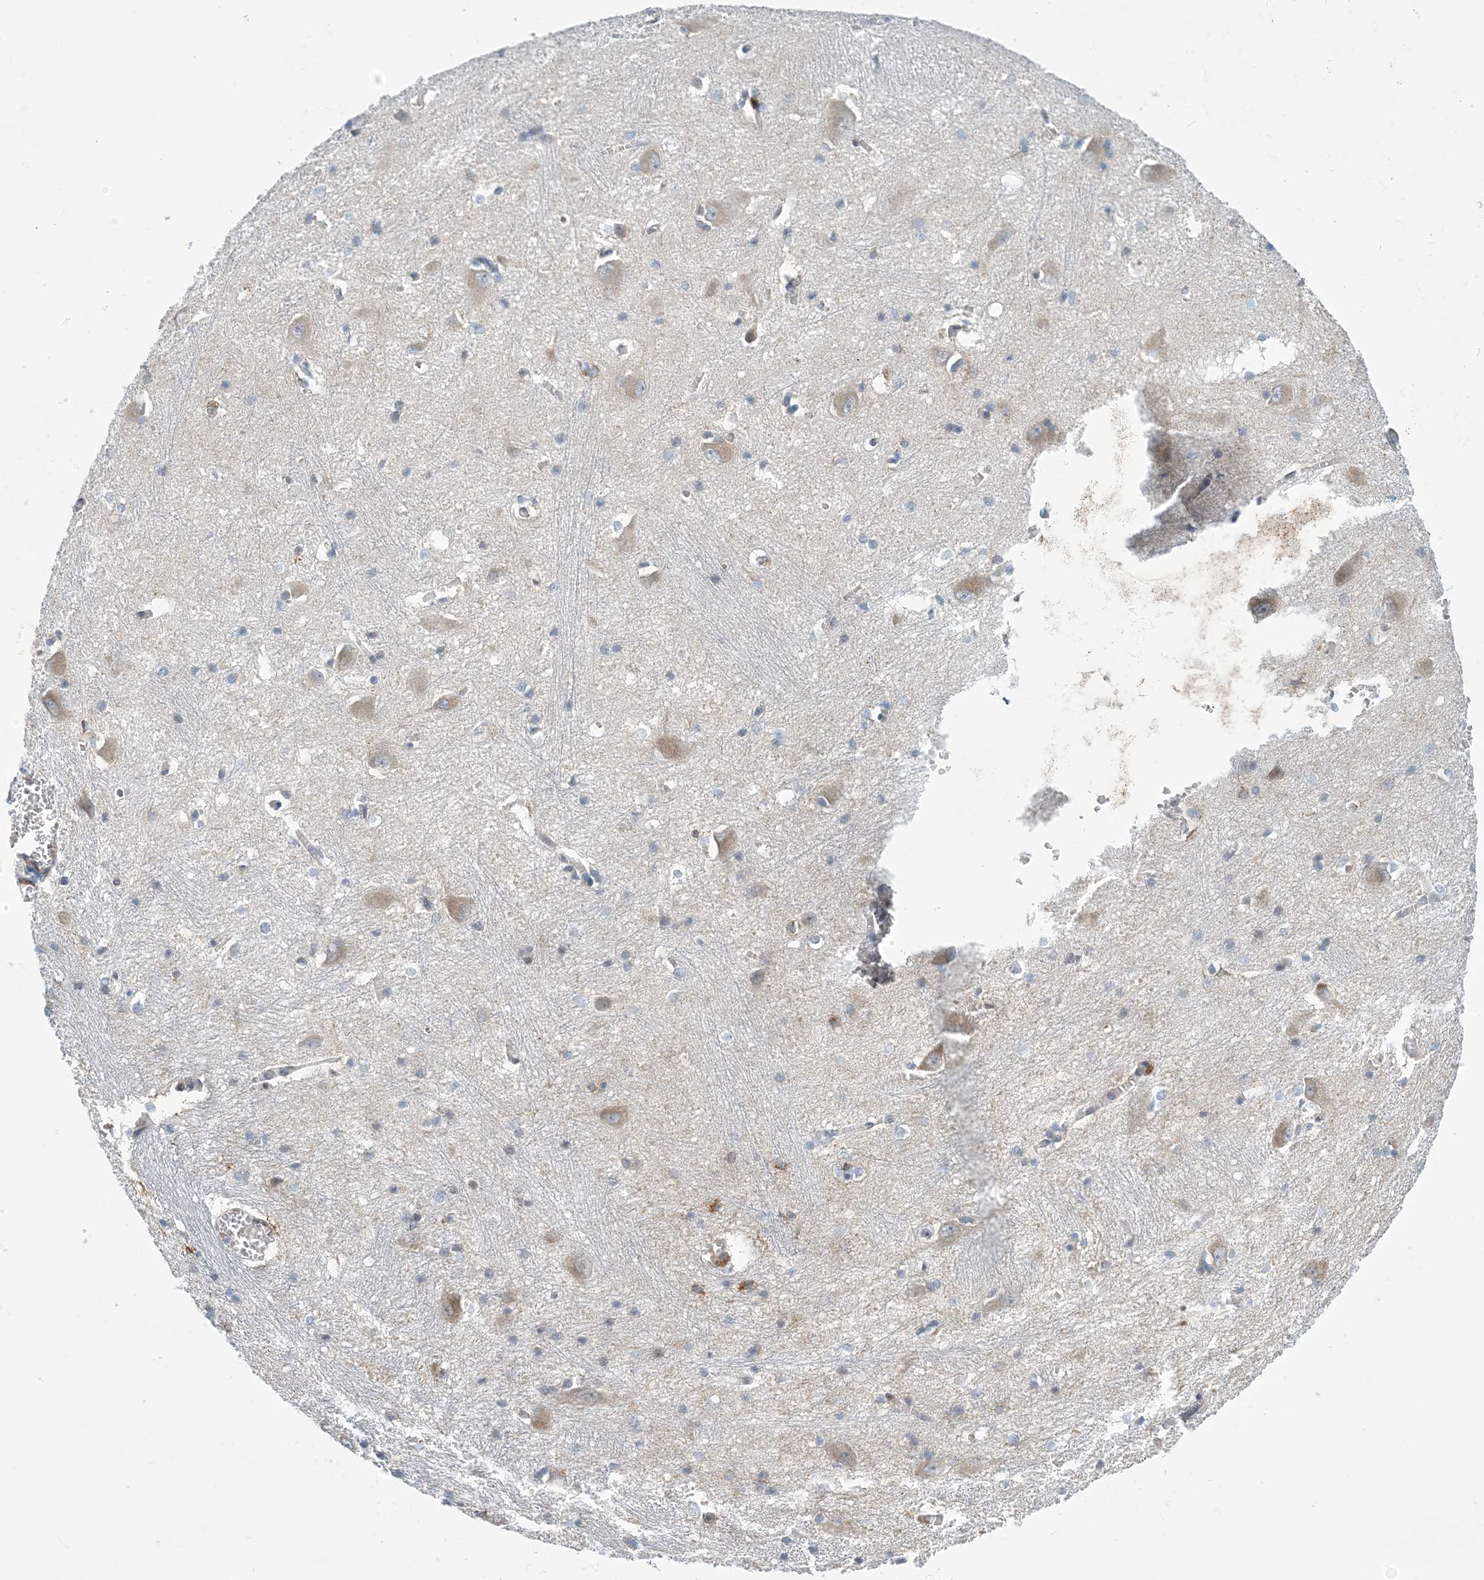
{"staining": {"intensity": "weak", "quantity": "<25%", "location": "cytoplasmic/membranous"}, "tissue": "caudate", "cell_type": "Glial cells", "image_type": "normal", "snomed": [{"axis": "morphology", "description": "Normal tissue, NOS"}, {"axis": "topography", "description": "Lateral ventricle wall"}], "caption": "High power microscopy photomicrograph of an immunohistochemistry histopathology image of benign caudate, revealing no significant staining in glial cells.", "gene": "CCDC14", "patient": {"sex": "male", "age": 37}}